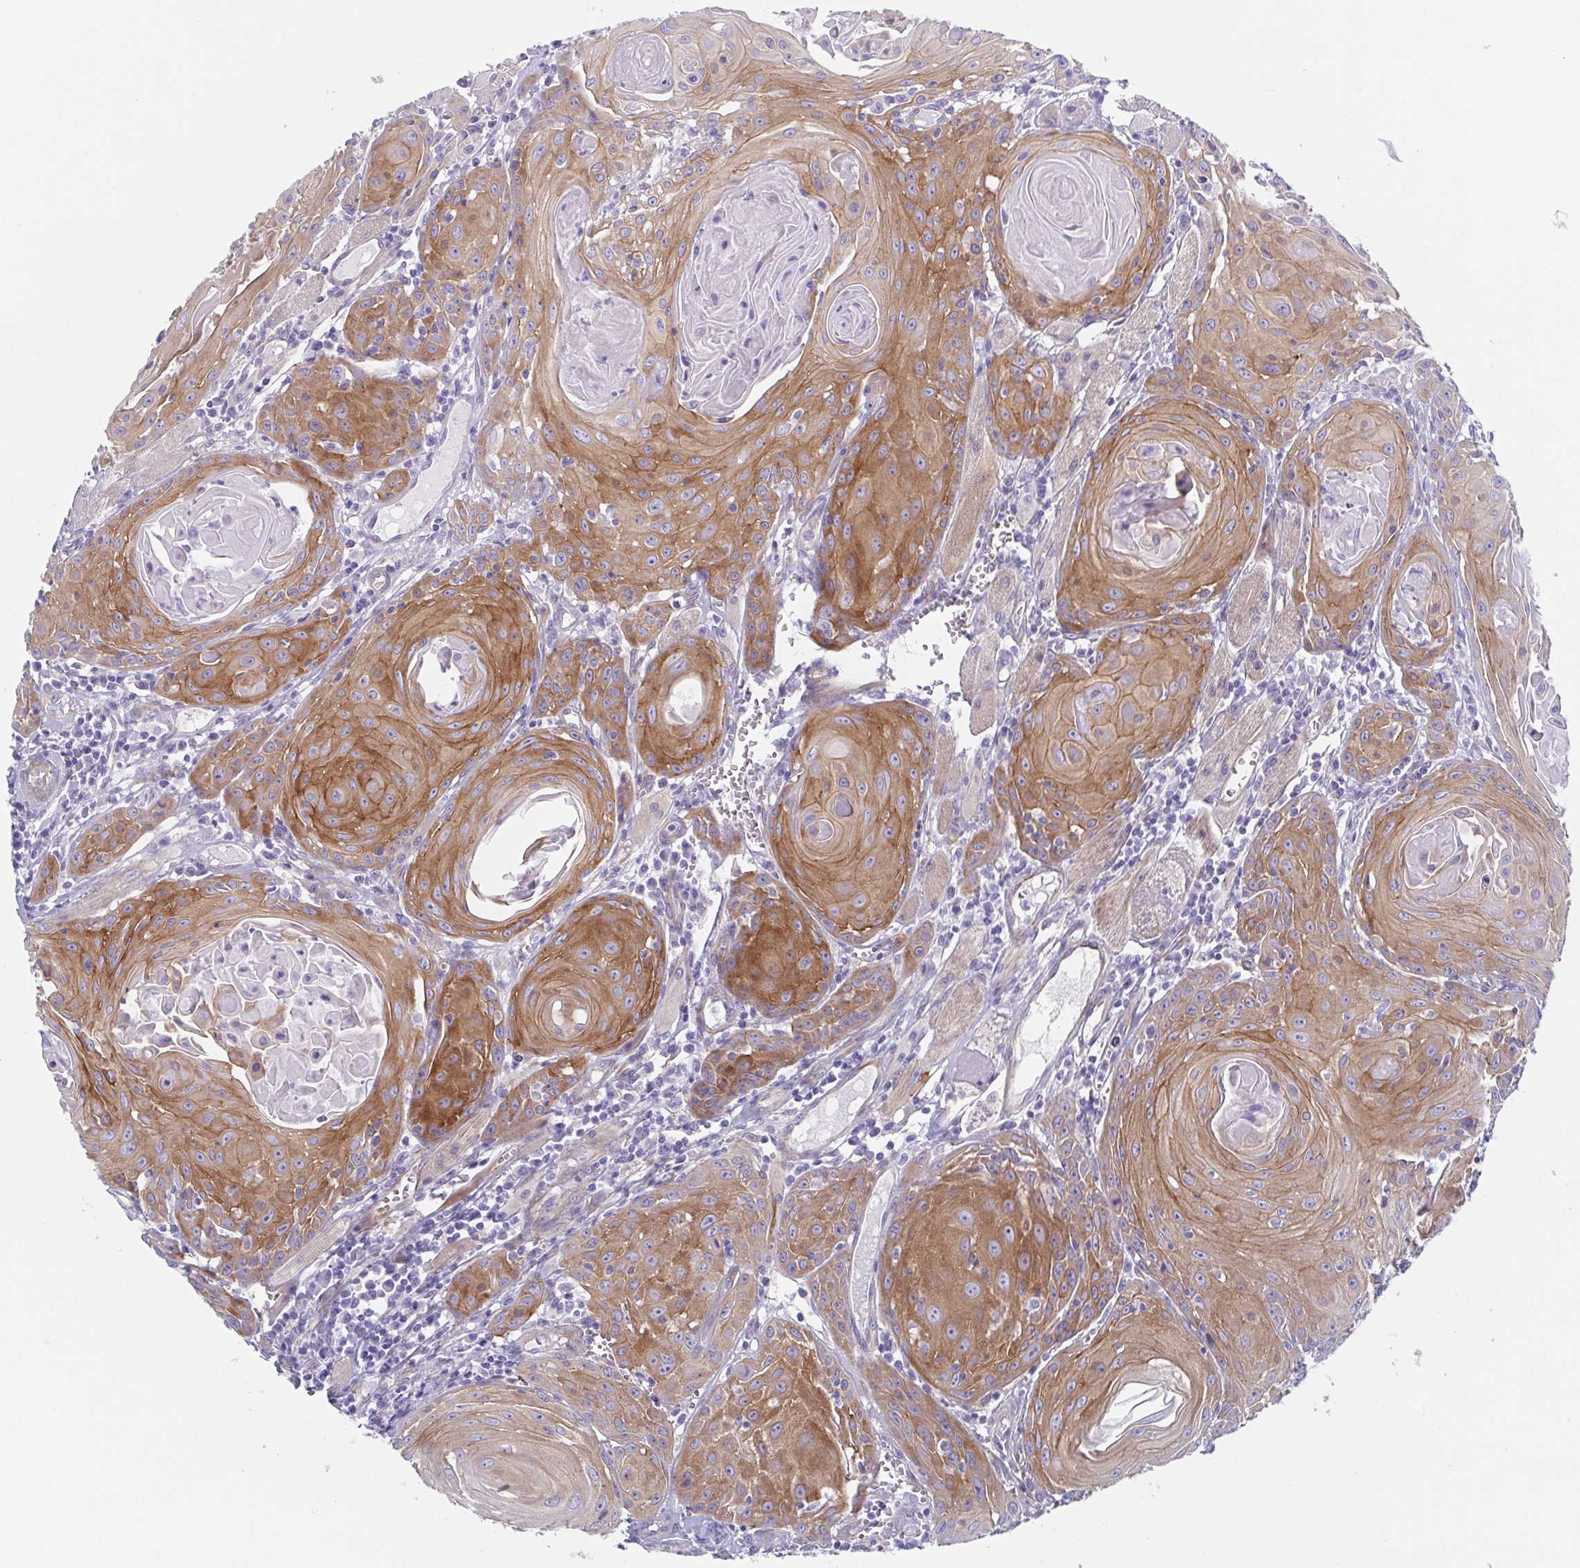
{"staining": {"intensity": "moderate", "quantity": ">75%", "location": "cytoplasmic/membranous"}, "tissue": "head and neck cancer", "cell_type": "Tumor cells", "image_type": "cancer", "snomed": [{"axis": "morphology", "description": "Squamous cell carcinoma, NOS"}, {"axis": "topography", "description": "Head-Neck"}], "caption": "Approximately >75% of tumor cells in squamous cell carcinoma (head and neck) show moderate cytoplasmic/membranous protein staining as visualized by brown immunohistochemical staining.", "gene": "DYNC1I1", "patient": {"sex": "female", "age": 80}}